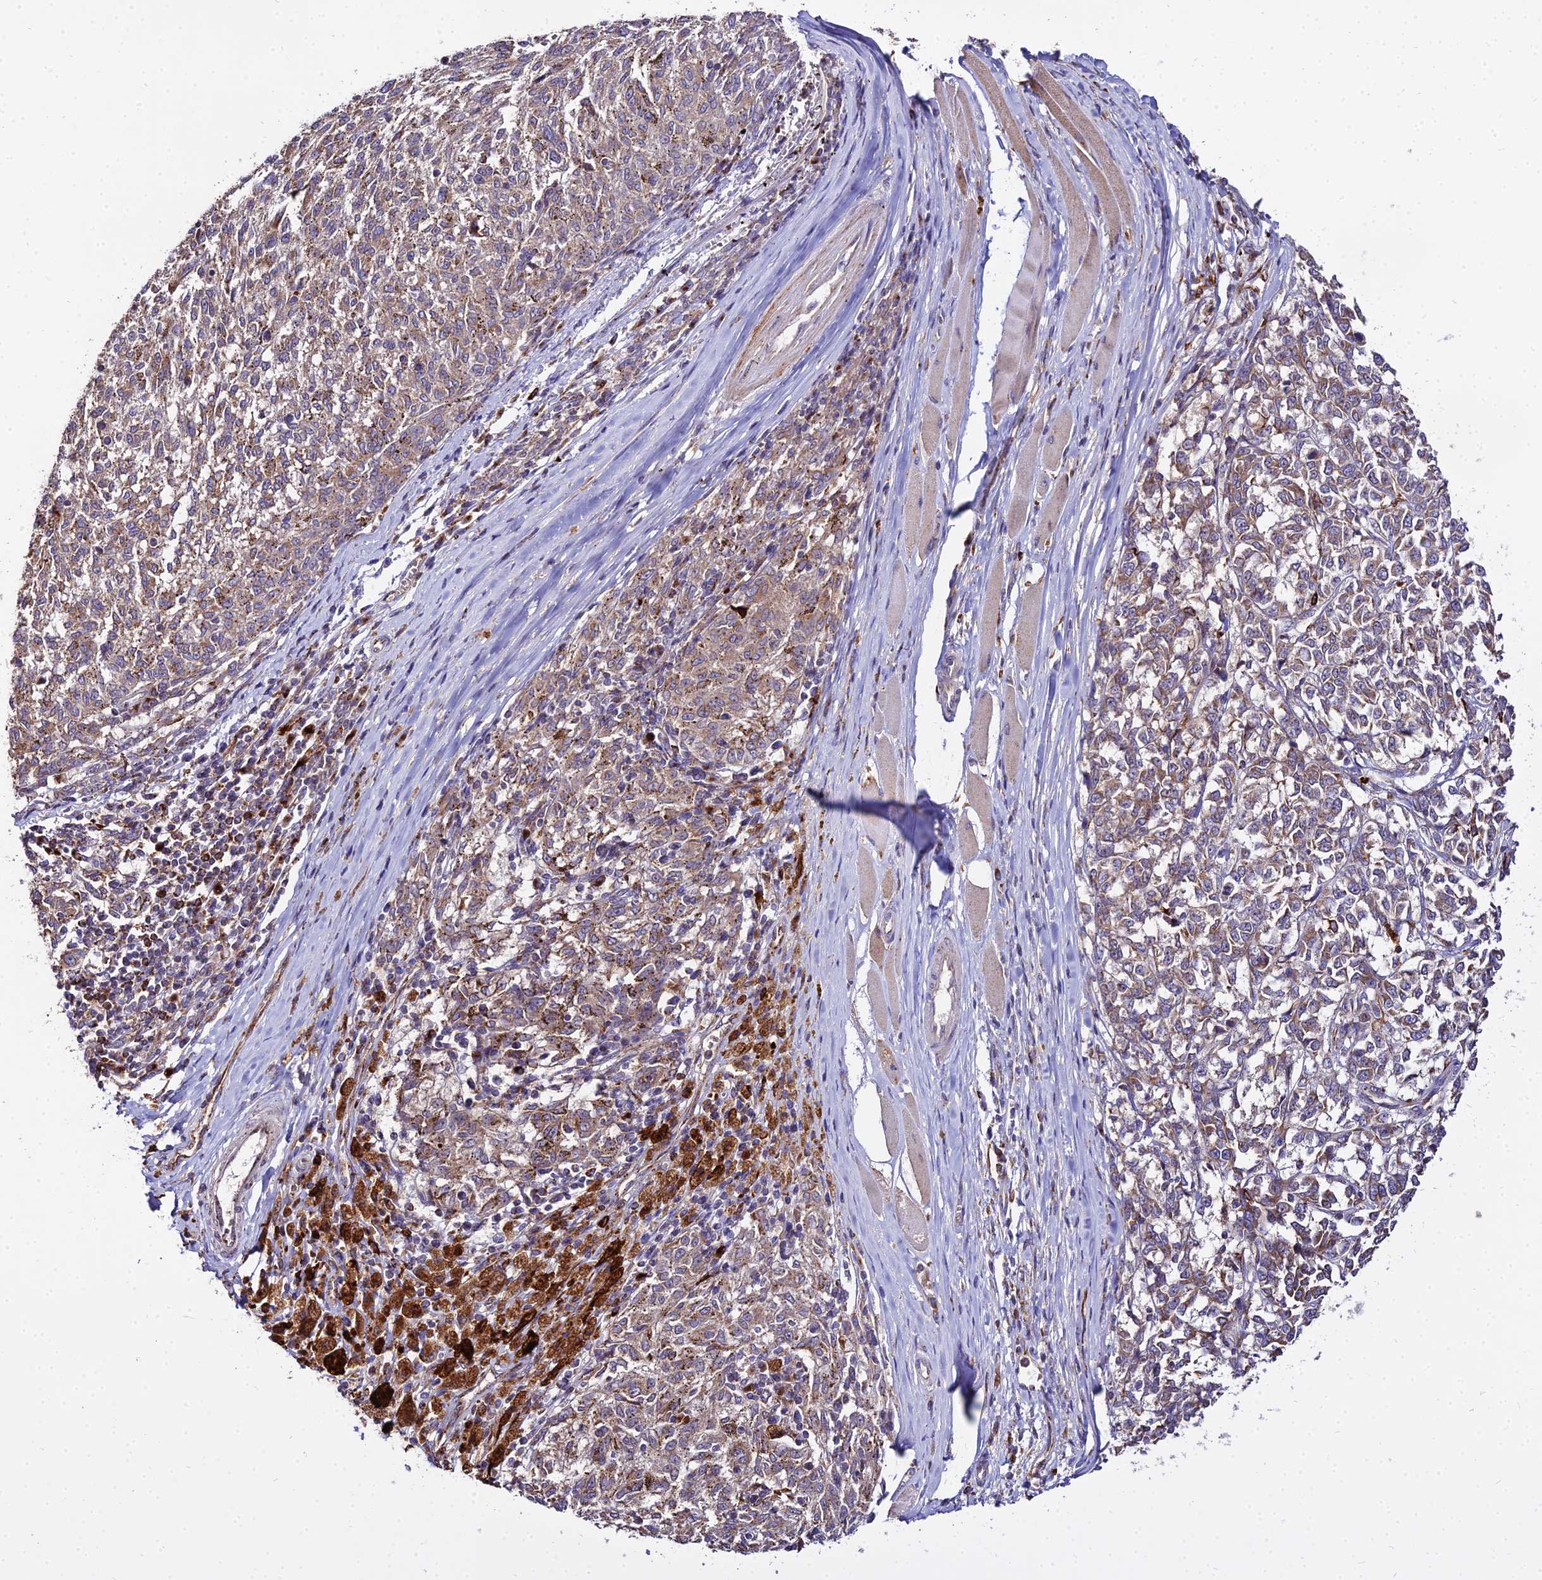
{"staining": {"intensity": "weak", "quantity": ">75%", "location": "cytoplasmic/membranous"}, "tissue": "melanoma", "cell_type": "Tumor cells", "image_type": "cancer", "snomed": [{"axis": "morphology", "description": "Malignant melanoma, NOS"}, {"axis": "topography", "description": "Skin"}], "caption": "Immunohistochemical staining of malignant melanoma displays low levels of weak cytoplasmic/membranous protein staining in approximately >75% of tumor cells.", "gene": "PEX19", "patient": {"sex": "female", "age": 72}}